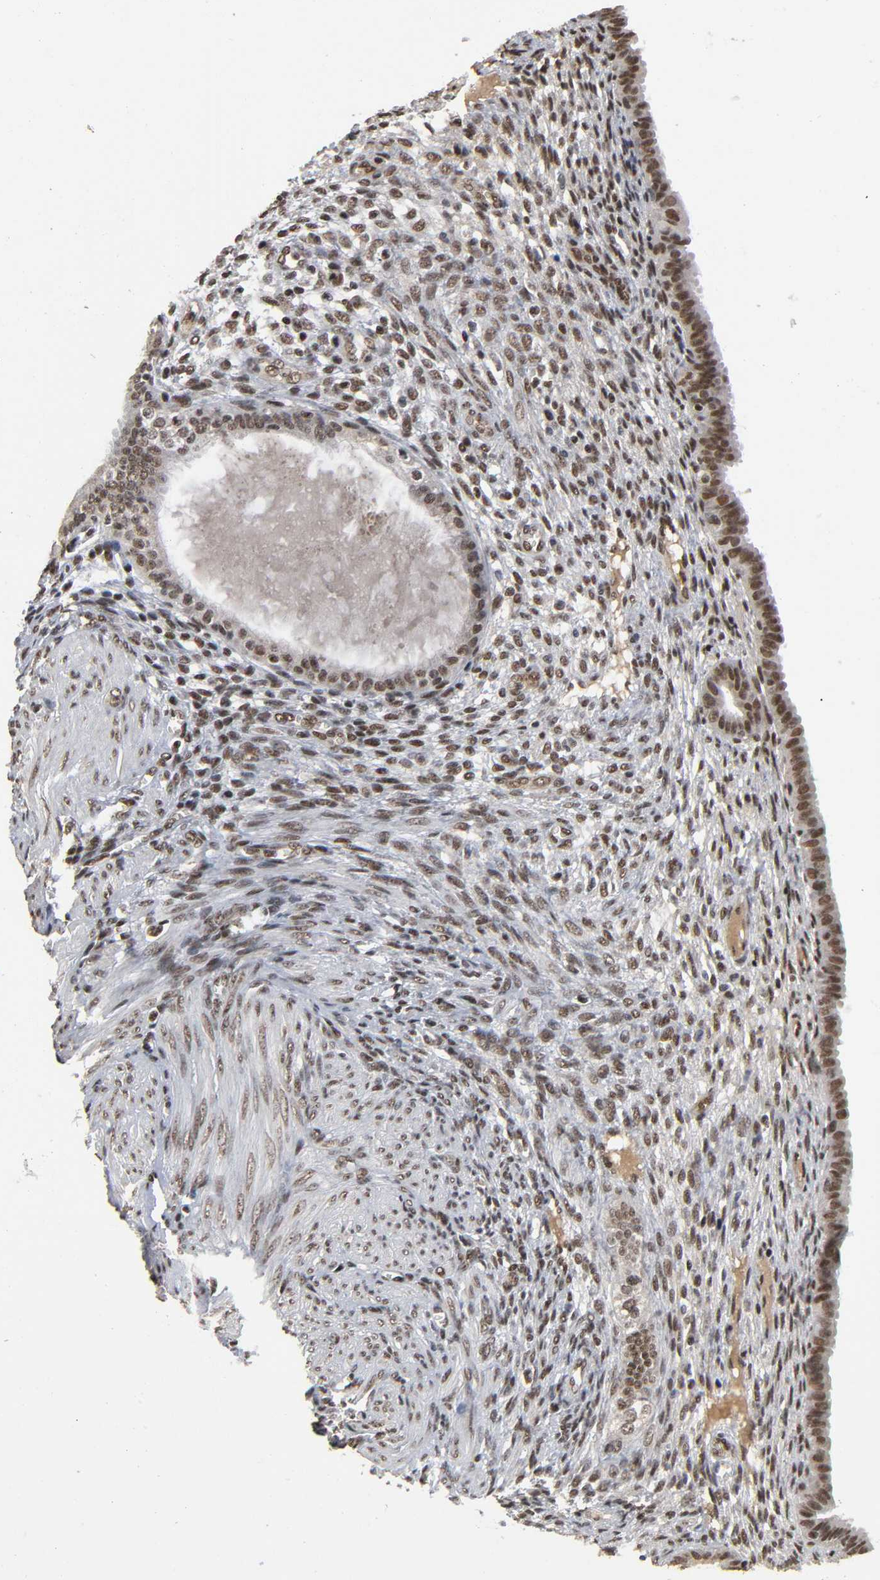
{"staining": {"intensity": "strong", "quantity": ">75%", "location": "cytoplasmic/membranous,nuclear"}, "tissue": "endometrium", "cell_type": "Cells in endometrial stroma", "image_type": "normal", "snomed": [{"axis": "morphology", "description": "Normal tissue, NOS"}, {"axis": "topography", "description": "Endometrium"}], "caption": "Immunohistochemistry (IHC) (DAB) staining of benign human endometrium reveals strong cytoplasmic/membranous,nuclear protein staining in about >75% of cells in endometrial stroma.", "gene": "ZNF384", "patient": {"sex": "female", "age": 72}}